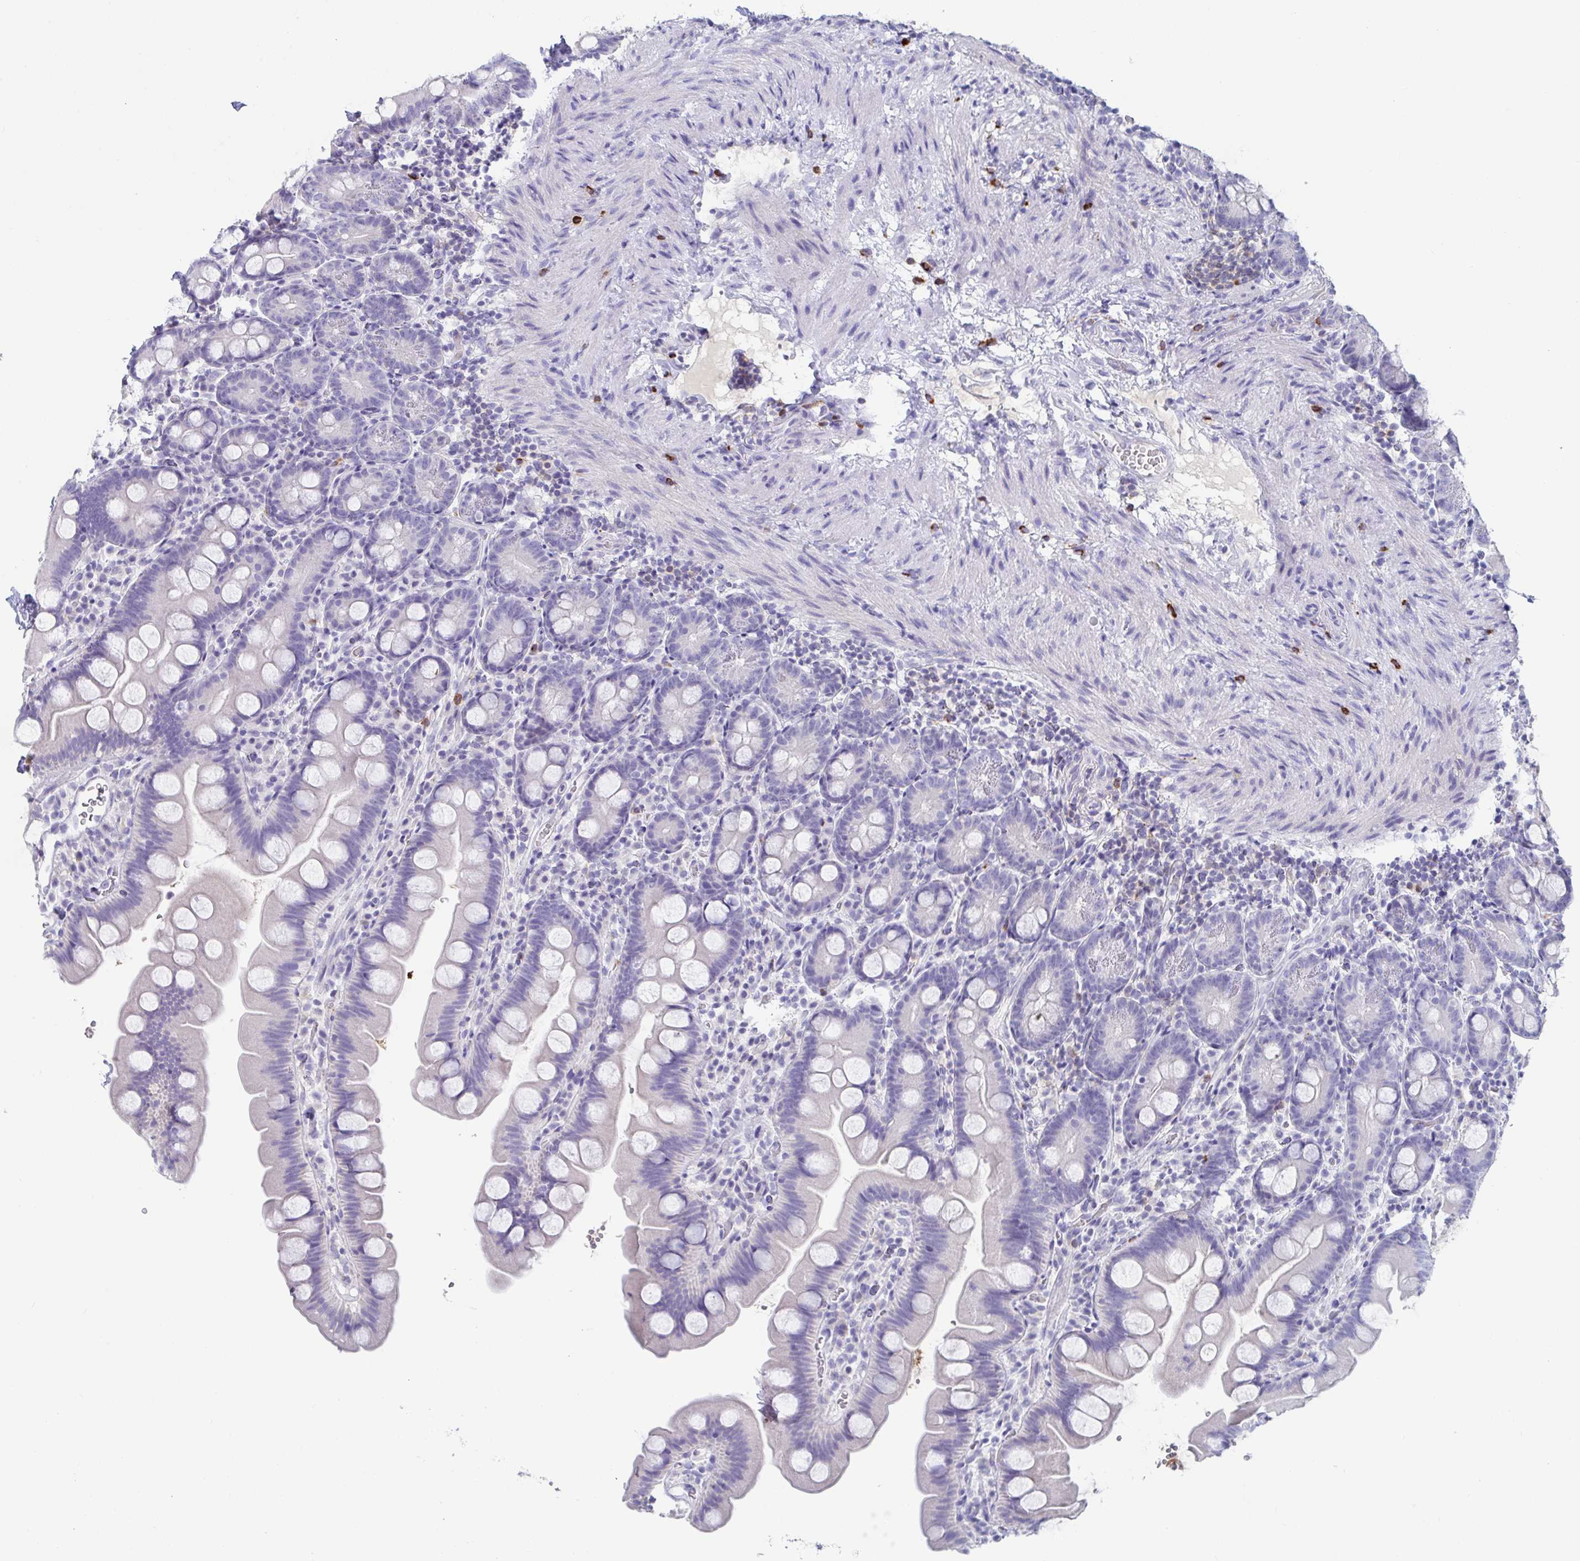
{"staining": {"intensity": "negative", "quantity": "none", "location": "none"}, "tissue": "small intestine", "cell_type": "Glandular cells", "image_type": "normal", "snomed": [{"axis": "morphology", "description": "Normal tissue, NOS"}, {"axis": "topography", "description": "Small intestine"}], "caption": "Glandular cells show no significant staining in normal small intestine. (Immunohistochemistry (ihc), brightfield microscopy, high magnification).", "gene": "PLA2G1B", "patient": {"sex": "female", "age": 68}}